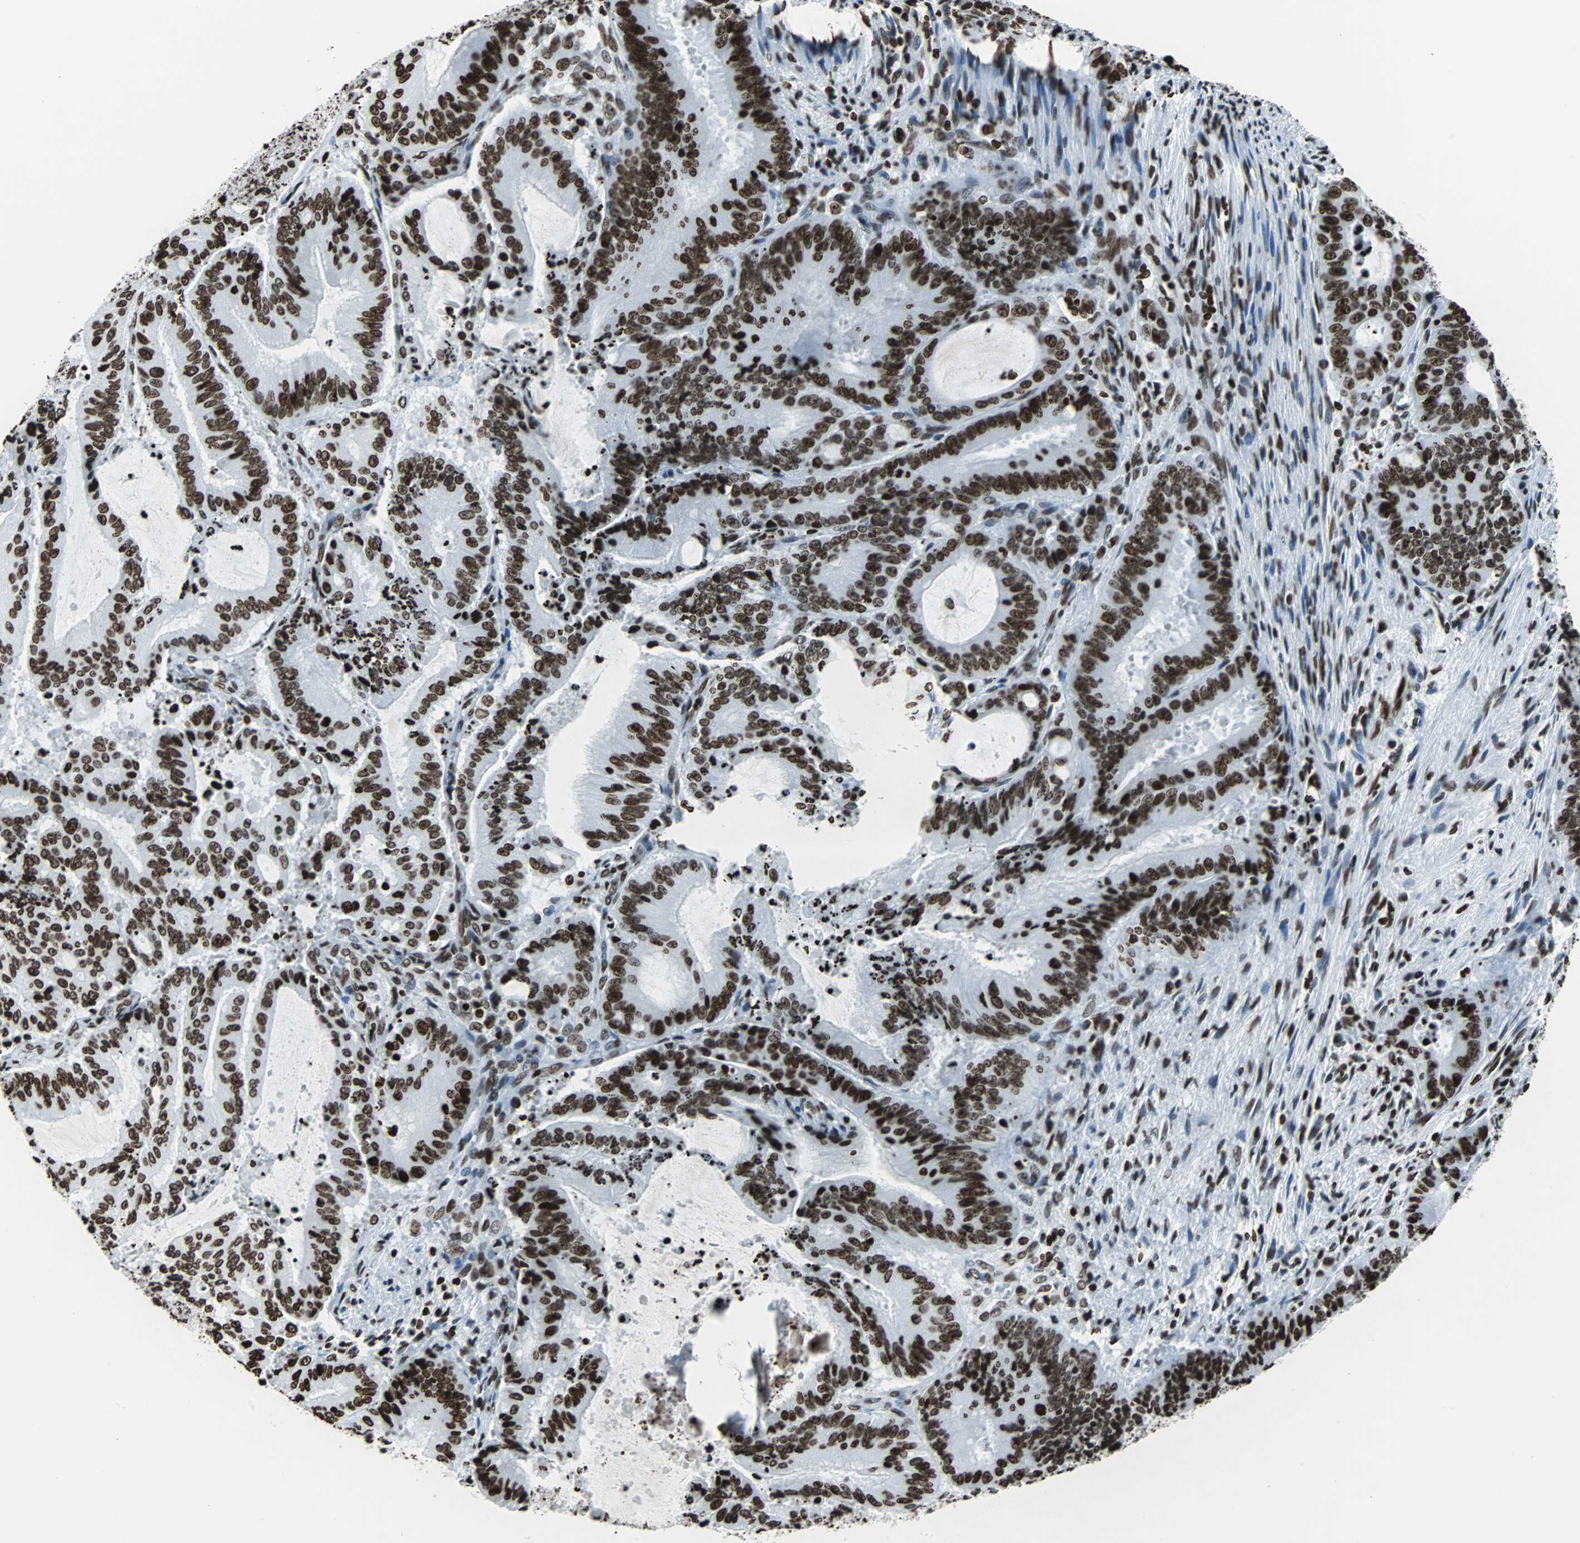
{"staining": {"intensity": "strong", "quantity": ">75%", "location": "nuclear"}, "tissue": "liver cancer", "cell_type": "Tumor cells", "image_type": "cancer", "snomed": [{"axis": "morphology", "description": "Cholangiocarcinoma"}, {"axis": "topography", "description": "Liver"}], "caption": "DAB immunohistochemical staining of human liver cholangiocarcinoma displays strong nuclear protein staining in about >75% of tumor cells. The protein is stained brown, and the nuclei are stained in blue (DAB (3,3'-diaminobenzidine) IHC with brightfield microscopy, high magnification).", "gene": "H2BC18", "patient": {"sex": "female", "age": 73}}